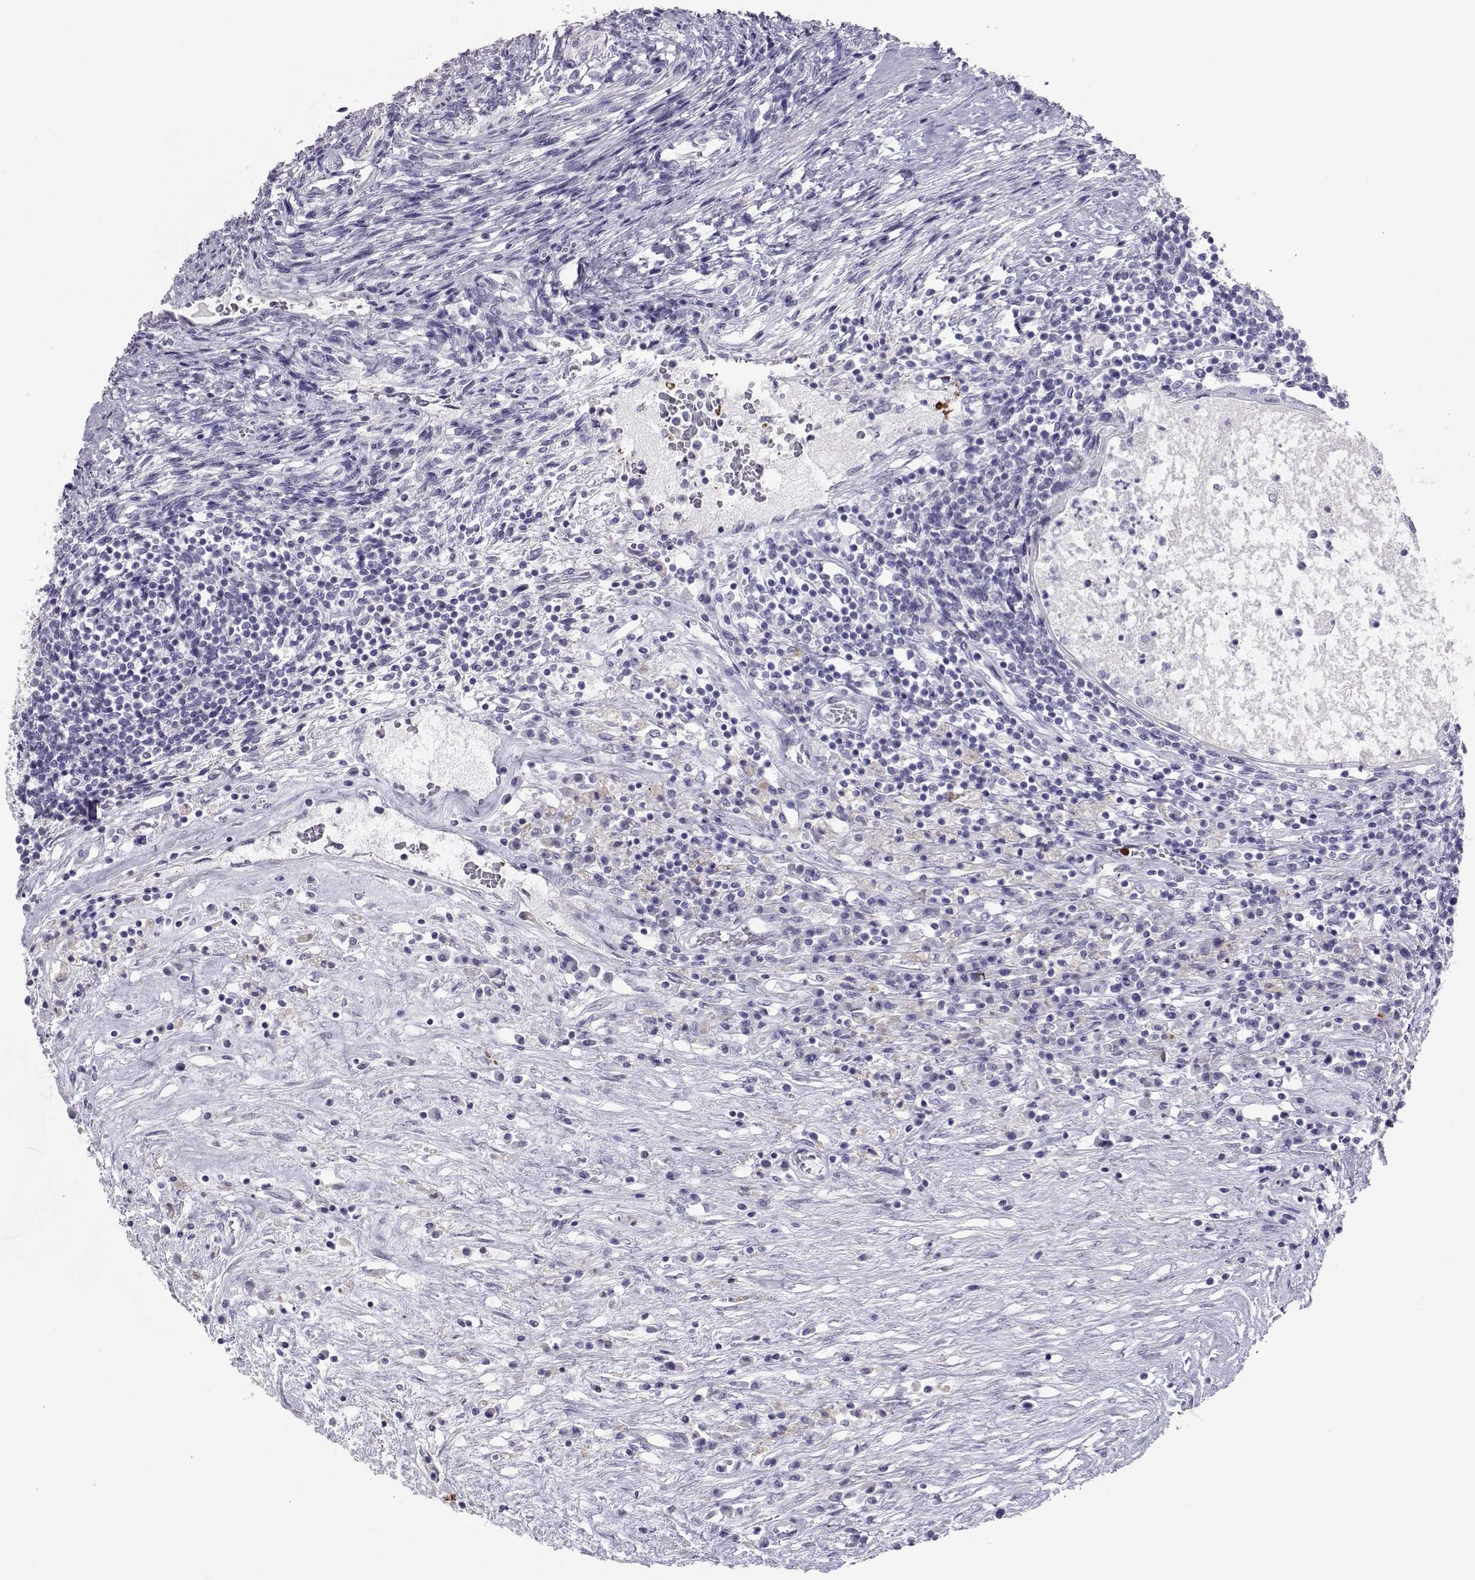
{"staining": {"intensity": "negative", "quantity": "none", "location": "none"}, "tissue": "testis cancer", "cell_type": "Tumor cells", "image_type": "cancer", "snomed": [{"axis": "morphology", "description": "Carcinoma, Embryonal, NOS"}, {"axis": "topography", "description": "Testis"}], "caption": "Immunohistochemistry (IHC) of testis embryonal carcinoma shows no positivity in tumor cells. (Immunohistochemistry, brightfield microscopy, high magnification).", "gene": "PMCH", "patient": {"sex": "male", "age": 37}}